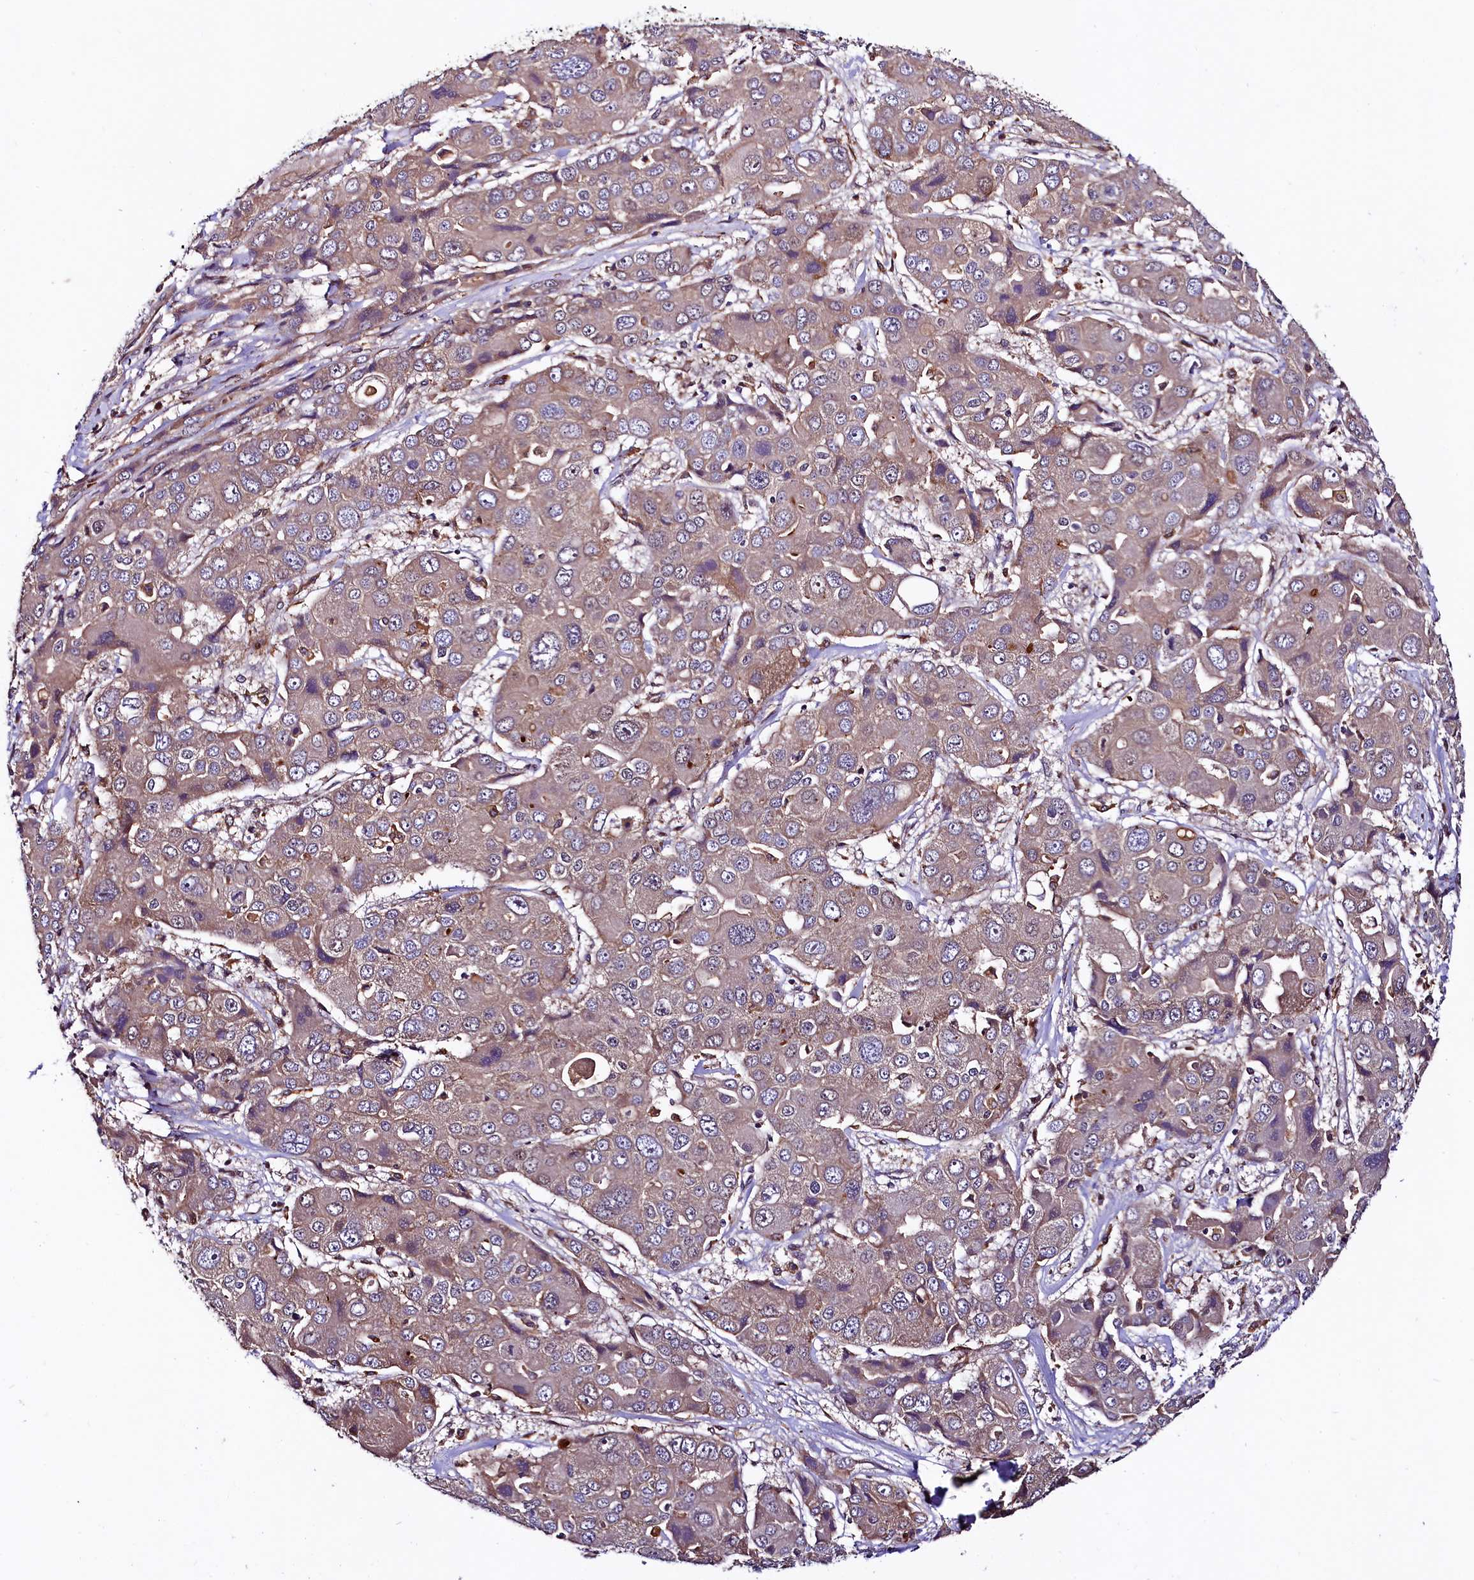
{"staining": {"intensity": "weak", "quantity": "25%-75%", "location": "cytoplasmic/membranous"}, "tissue": "liver cancer", "cell_type": "Tumor cells", "image_type": "cancer", "snomed": [{"axis": "morphology", "description": "Cholangiocarcinoma"}, {"axis": "topography", "description": "Liver"}], "caption": "A low amount of weak cytoplasmic/membranous staining is identified in approximately 25%-75% of tumor cells in liver cancer tissue. Nuclei are stained in blue.", "gene": "VPS35", "patient": {"sex": "male", "age": 67}}